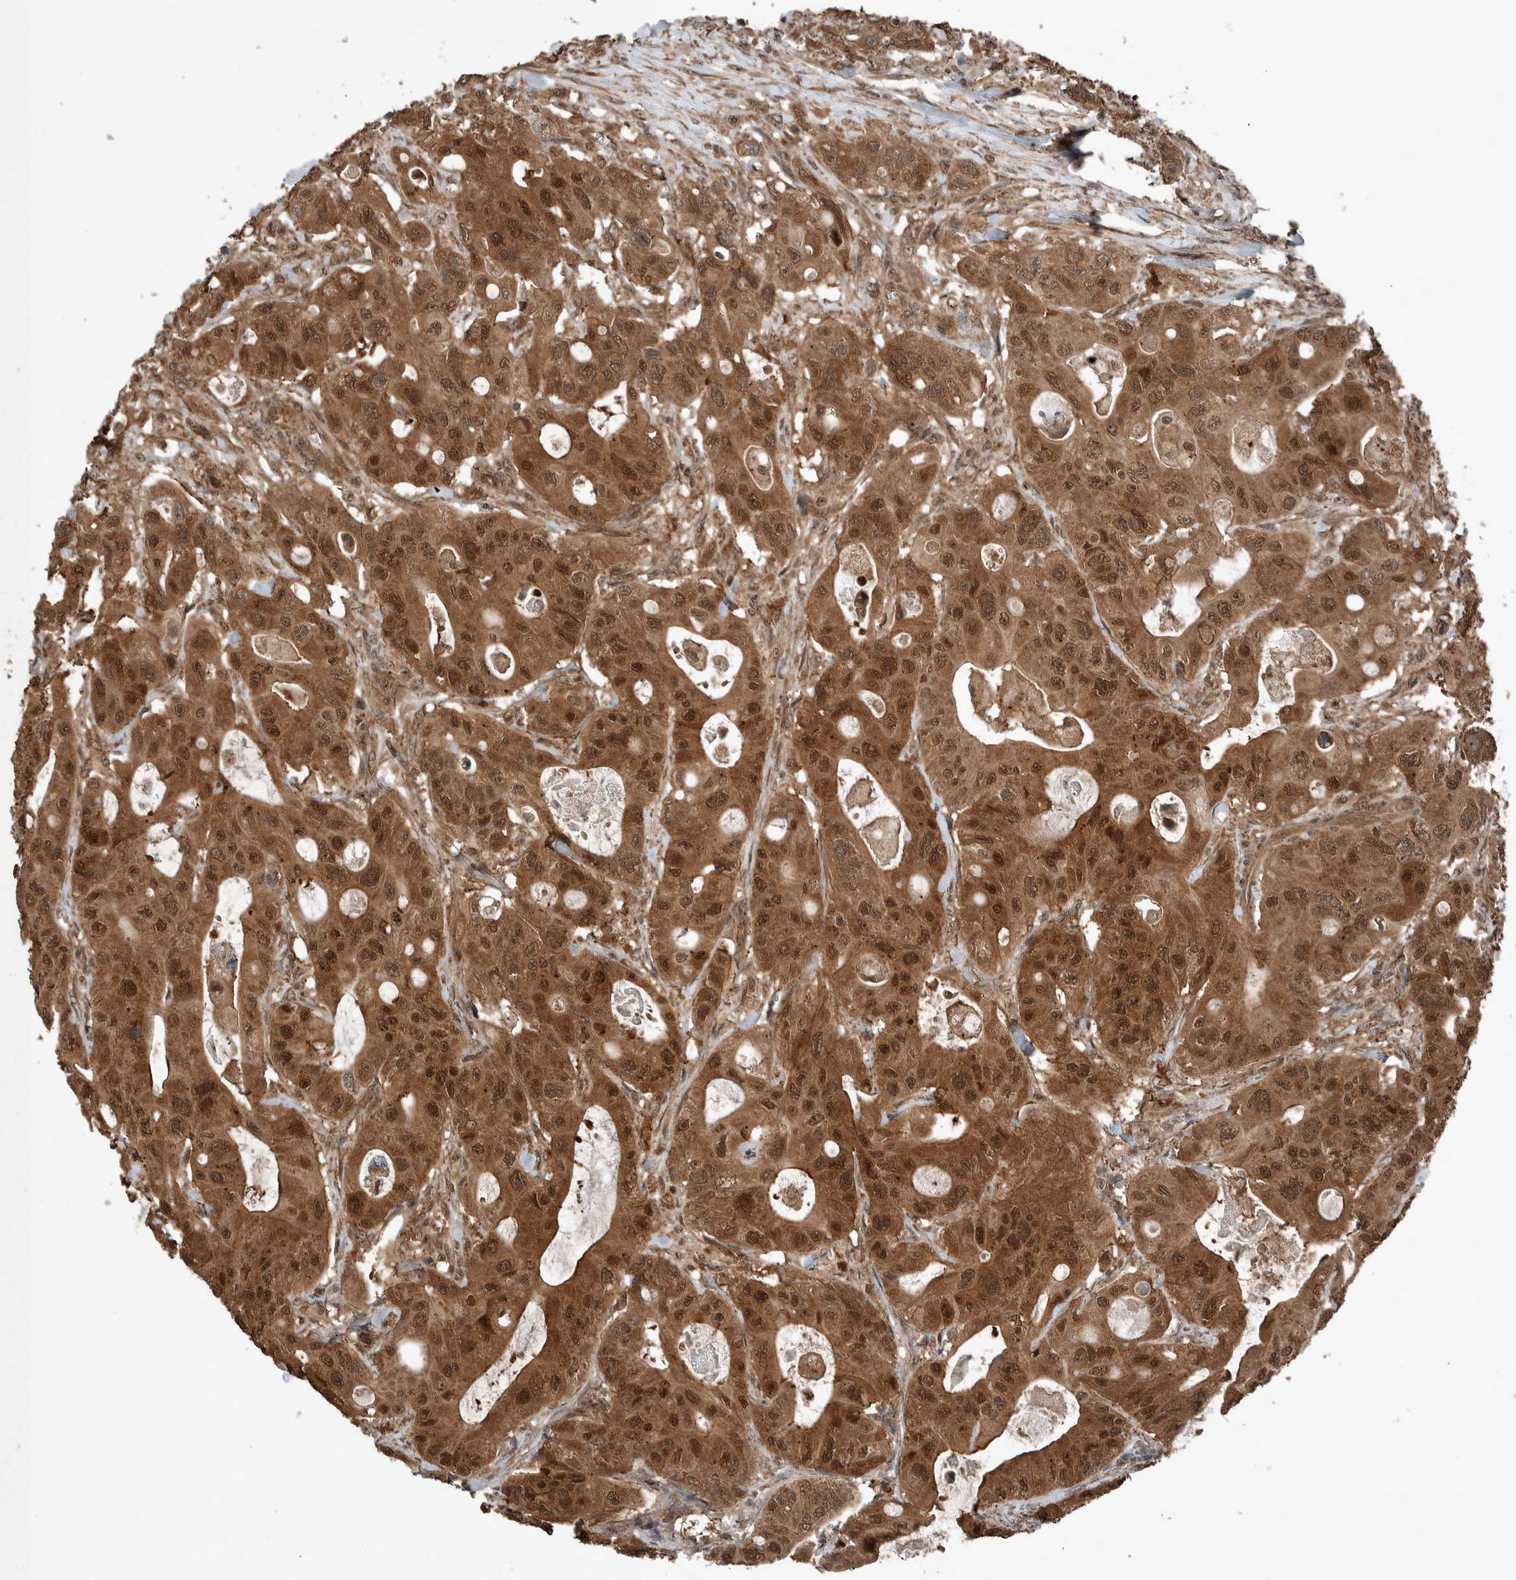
{"staining": {"intensity": "strong", "quantity": ">75%", "location": "cytoplasmic/membranous,nuclear"}, "tissue": "colorectal cancer", "cell_type": "Tumor cells", "image_type": "cancer", "snomed": [{"axis": "morphology", "description": "Adenocarcinoma, NOS"}, {"axis": "topography", "description": "Colon"}], "caption": "High-magnification brightfield microscopy of colorectal adenocarcinoma stained with DAB (3,3'-diaminobenzidine) (brown) and counterstained with hematoxylin (blue). tumor cells exhibit strong cytoplasmic/membranous and nuclear positivity is appreciated in about>75% of cells.", "gene": "MYO1E", "patient": {"sex": "female", "age": 46}}